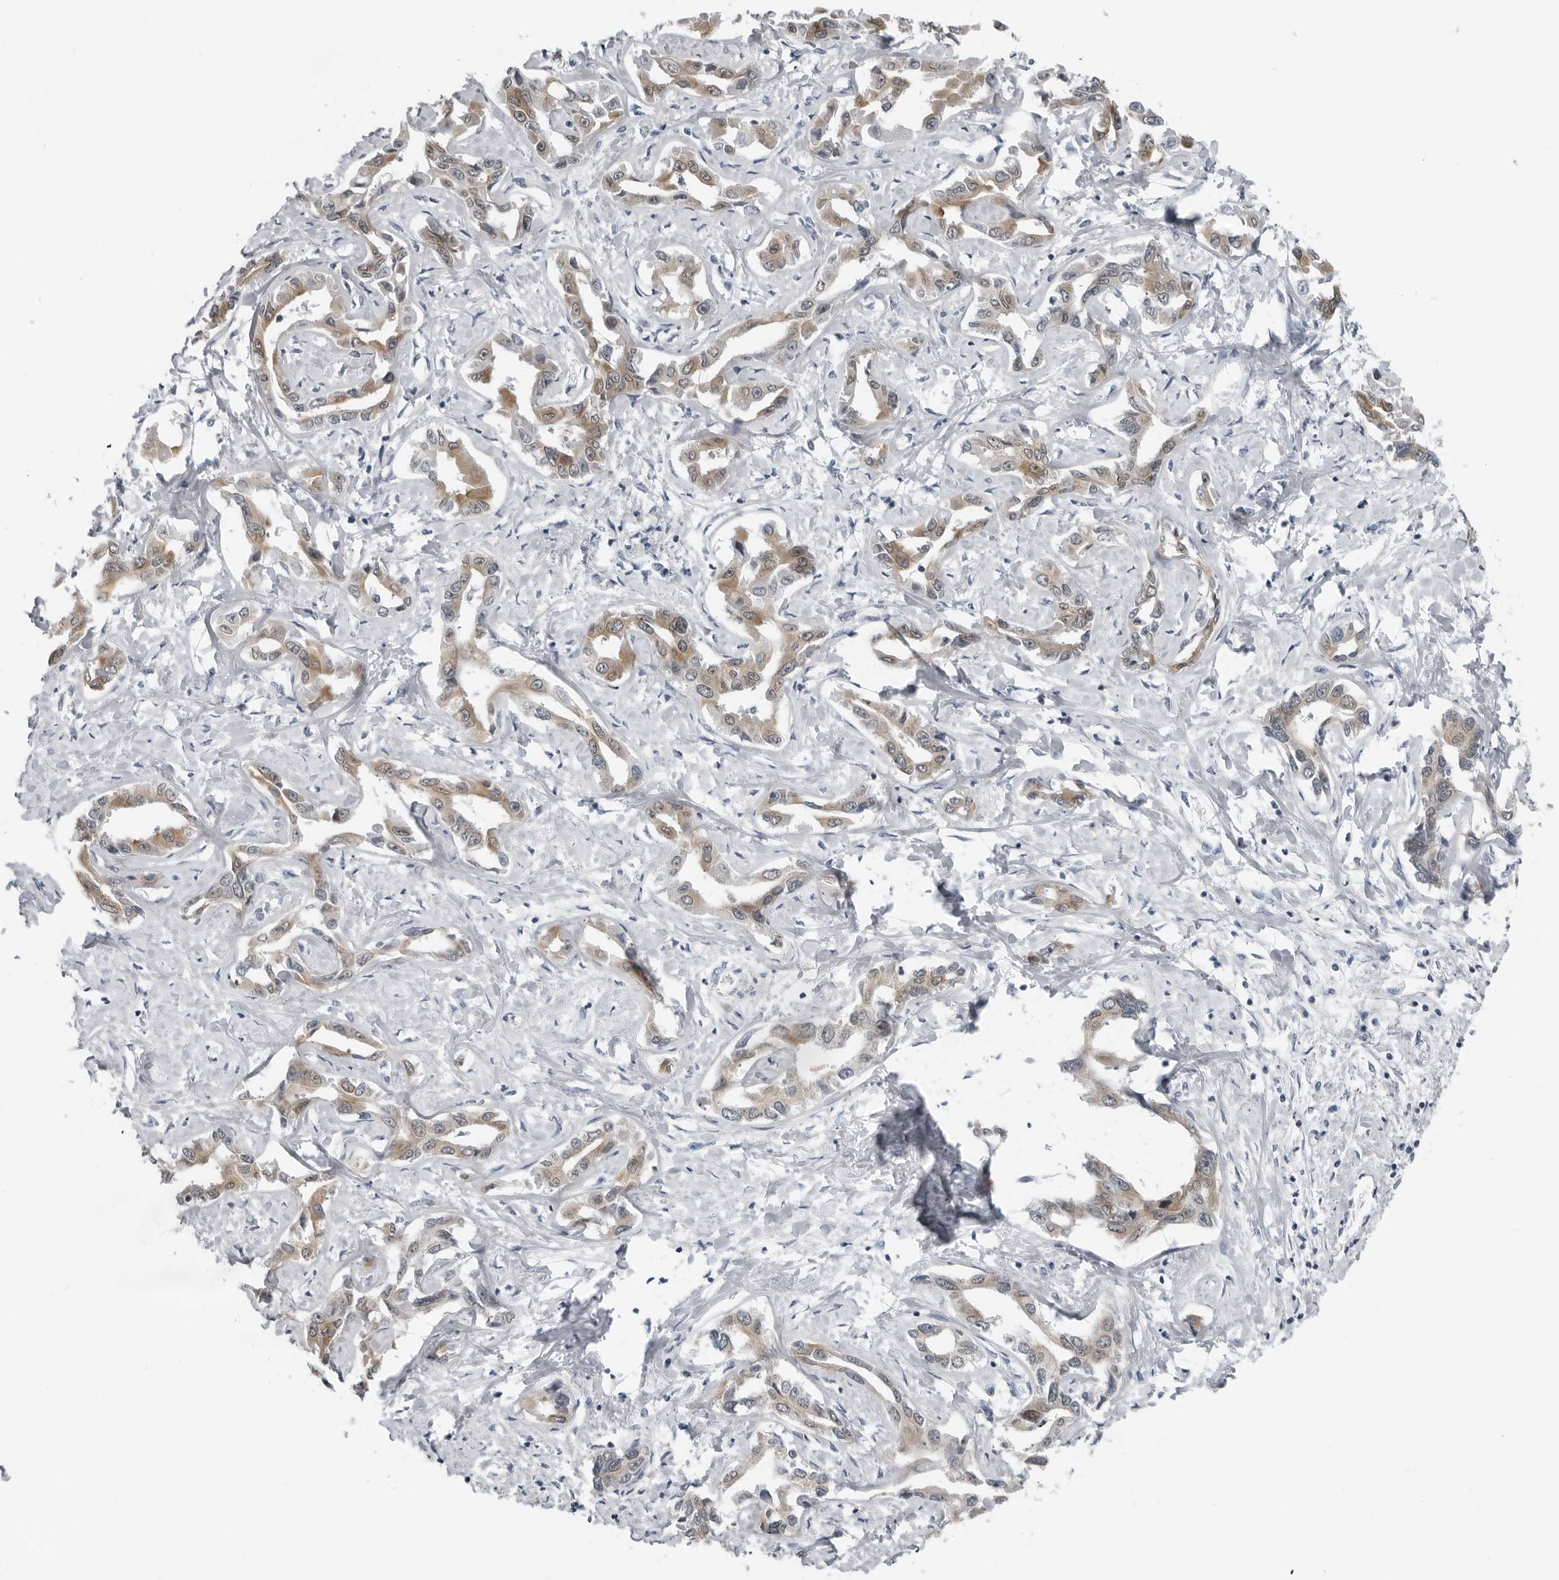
{"staining": {"intensity": "weak", "quantity": ">75%", "location": "cytoplasmic/membranous"}, "tissue": "liver cancer", "cell_type": "Tumor cells", "image_type": "cancer", "snomed": [{"axis": "morphology", "description": "Cholangiocarcinoma"}, {"axis": "topography", "description": "Liver"}], "caption": "Protein staining by IHC reveals weak cytoplasmic/membranous staining in about >75% of tumor cells in liver cancer. Nuclei are stained in blue.", "gene": "PPP1R42", "patient": {"sex": "male", "age": 59}}